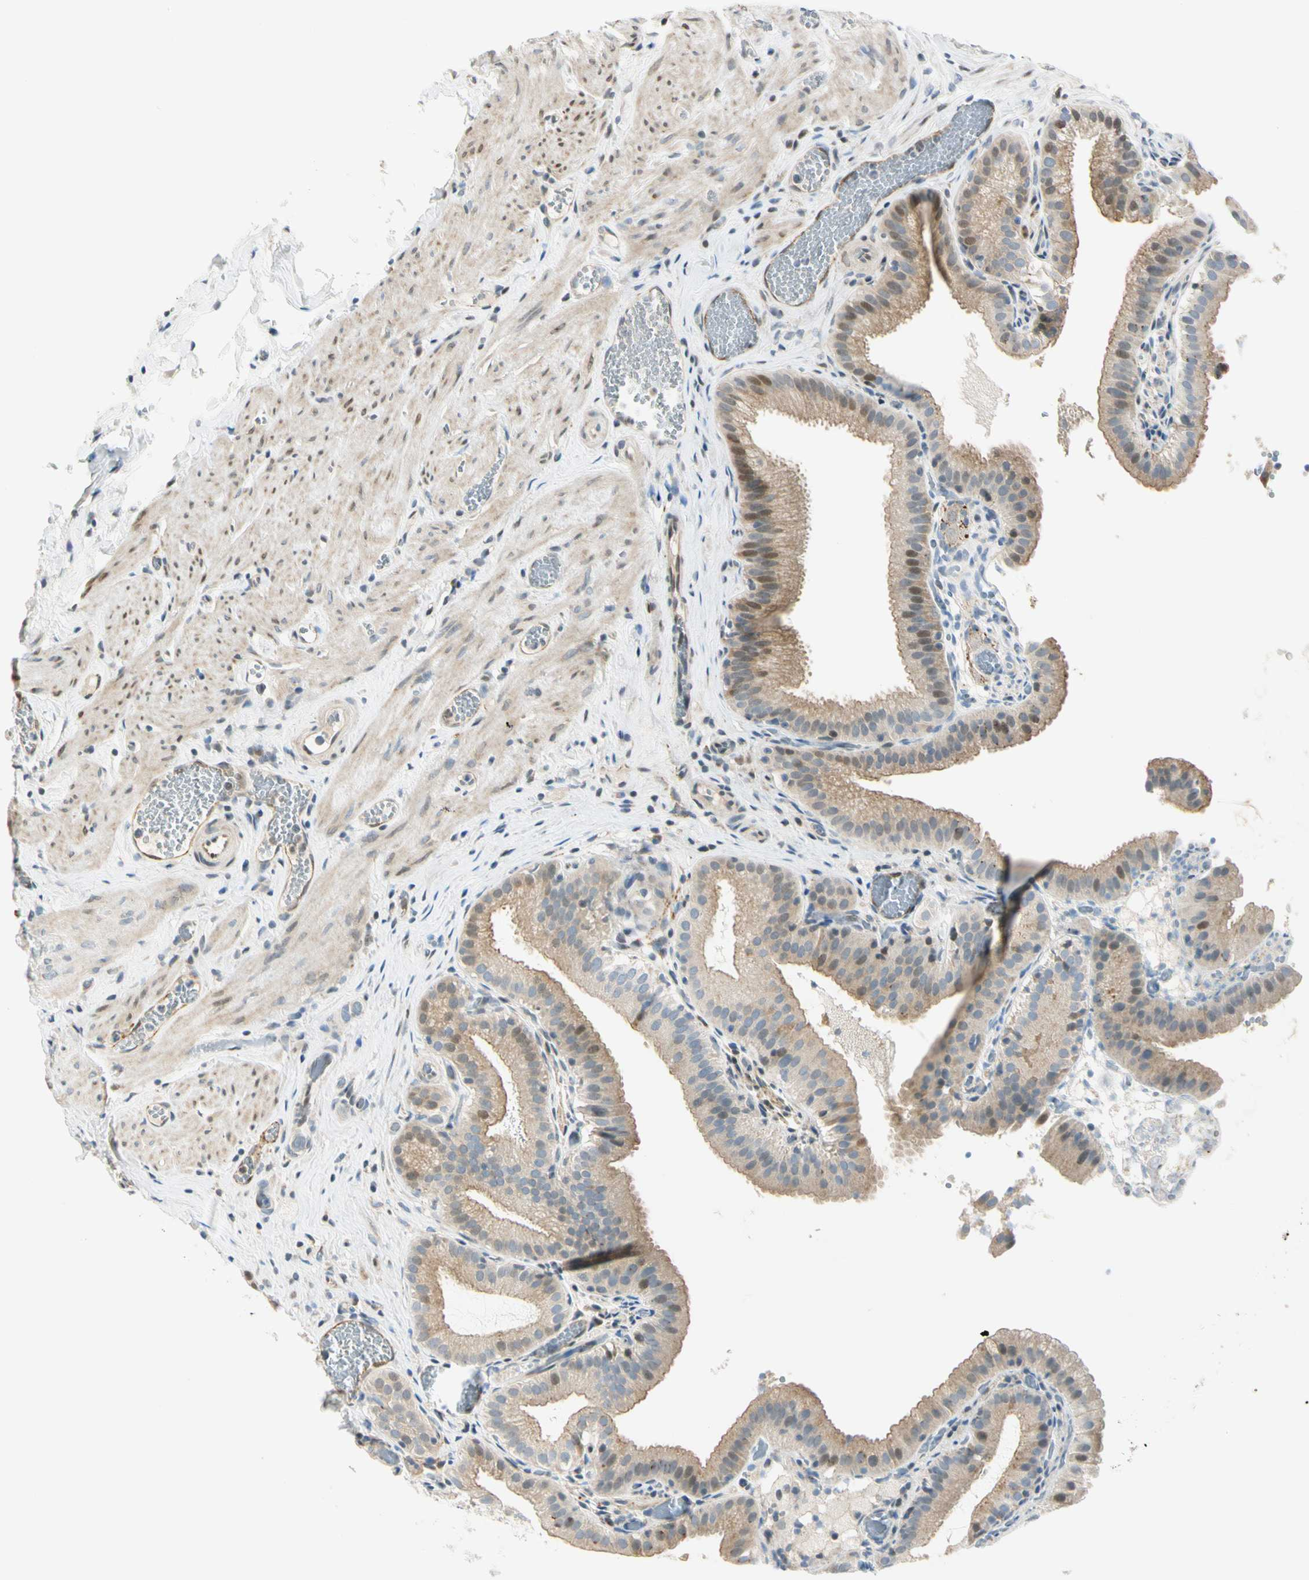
{"staining": {"intensity": "weak", "quantity": ">75%", "location": "cytoplasmic/membranous,nuclear"}, "tissue": "gallbladder", "cell_type": "Glandular cells", "image_type": "normal", "snomed": [{"axis": "morphology", "description": "Normal tissue, NOS"}, {"axis": "topography", "description": "Gallbladder"}], "caption": "IHC of normal gallbladder exhibits low levels of weak cytoplasmic/membranous,nuclear positivity in about >75% of glandular cells.", "gene": "NPDC1", "patient": {"sex": "male", "age": 54}}